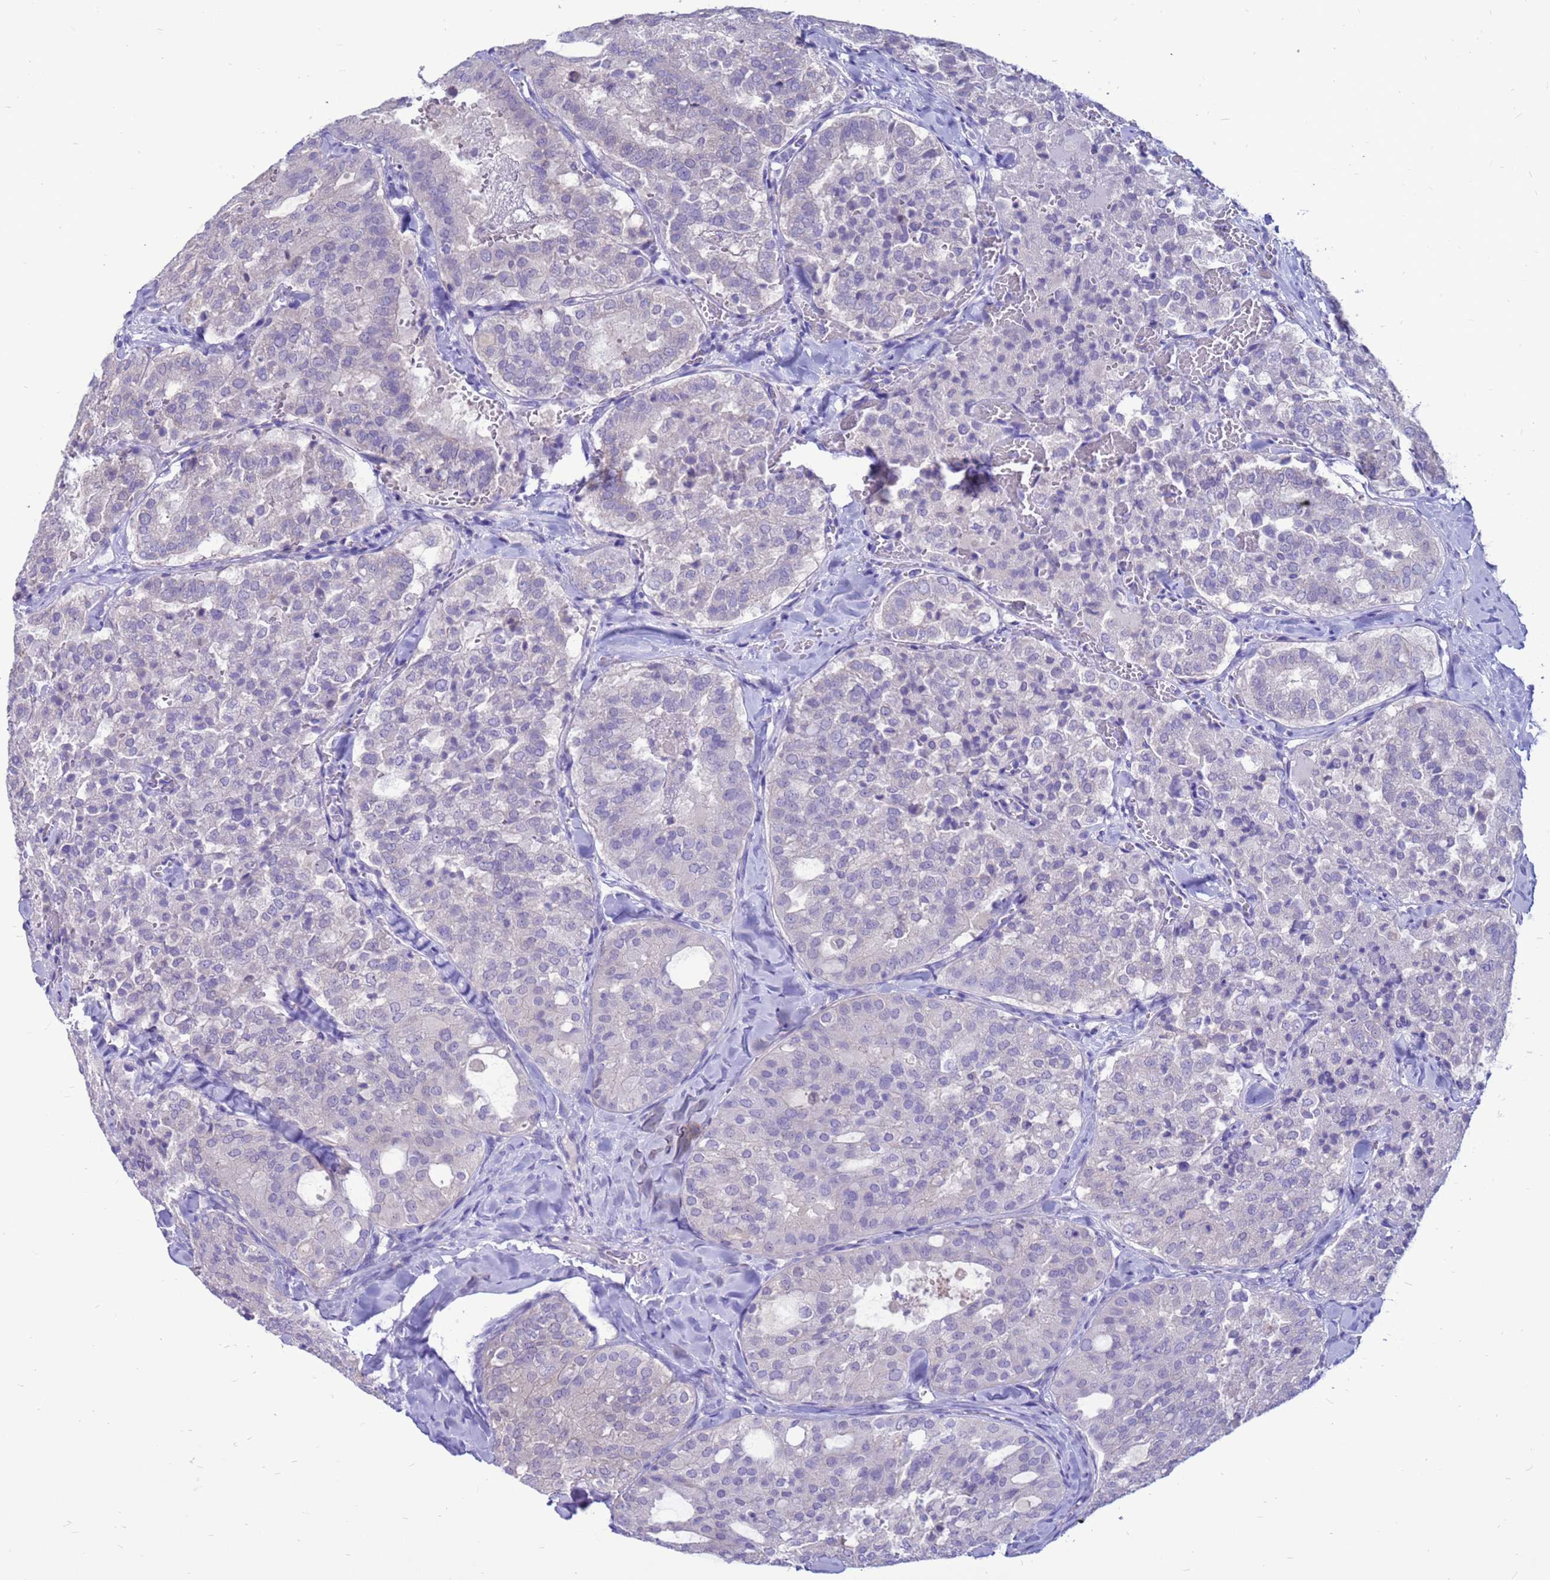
{"staining": {"intensity": "negative", "quantity": "none", "location": "none"}, "tissue": "thyroid cancer", "cell_type": "Tumor cells", "image_type": "cancer", "snomed": [{"axis": "morphology", "description": "Follicular adenoma carcinoma, NOS"}, {"axis": "topography", "description": "Thyroid gland"}], "caption": "This is an IHC image of thyroid cancer (follicular adenoma carcinoma). There is no expression in tumor cells.", "gene": "PDE10A", "patient": {"sex": "male", "age": 75}}